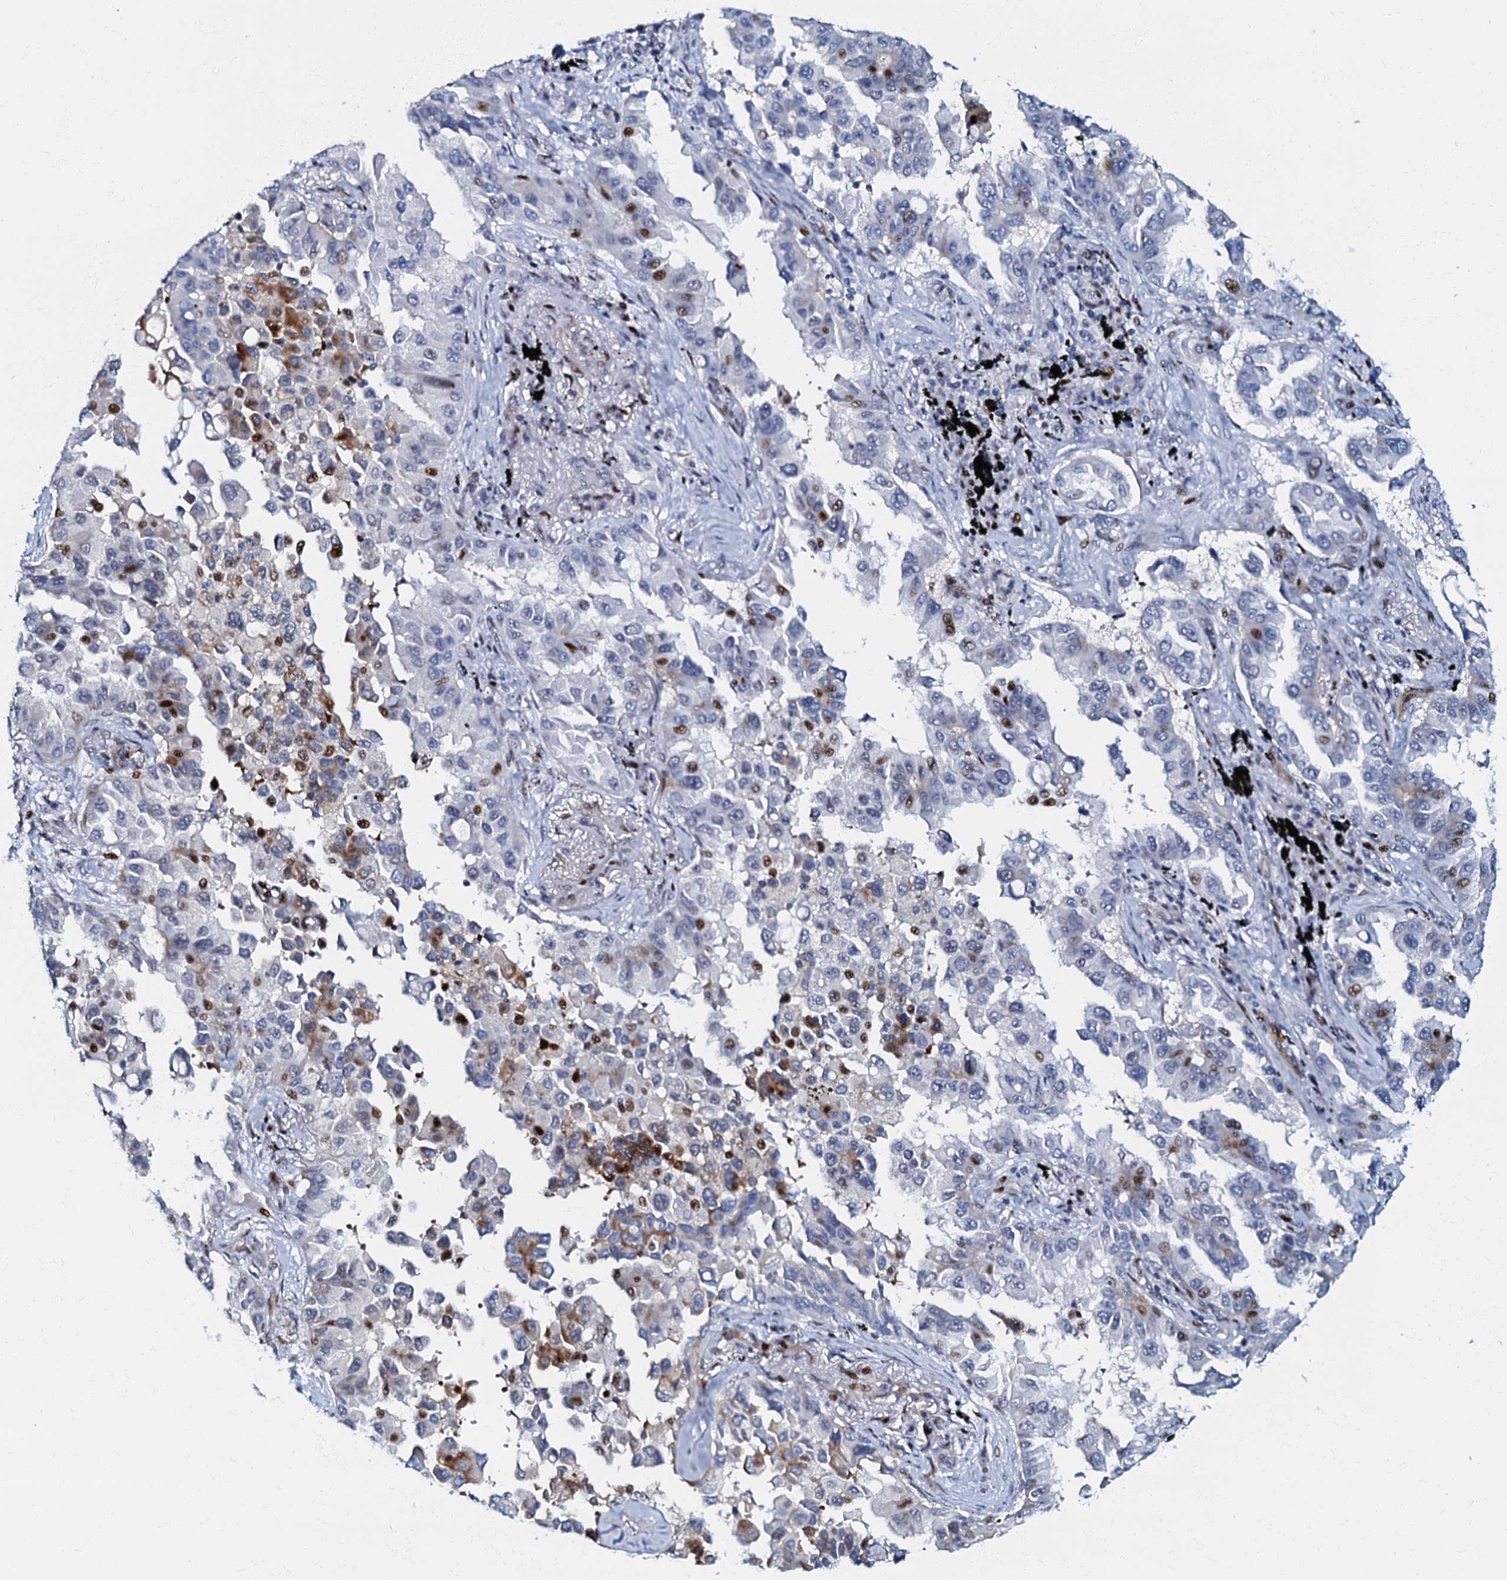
{"staining": {"intensity": "moderate", "quantity": "<25%", "location": "nuclear"}, "tissue": "lung cancer", "cell_type": "Tumor cells", "image_type": "cancer", "snomed": [{"axis": "morphology", "description": "Adenocarcinoma, NOS"}, {"axis": "topography", "description": "Lung"}], "caption": "Lung adenocarcinoma stained for a protein displays moderate nuclear positivity in tumor cells.", "gene": "MFSD5", "patient": {"sex": "female", "age": 67}}